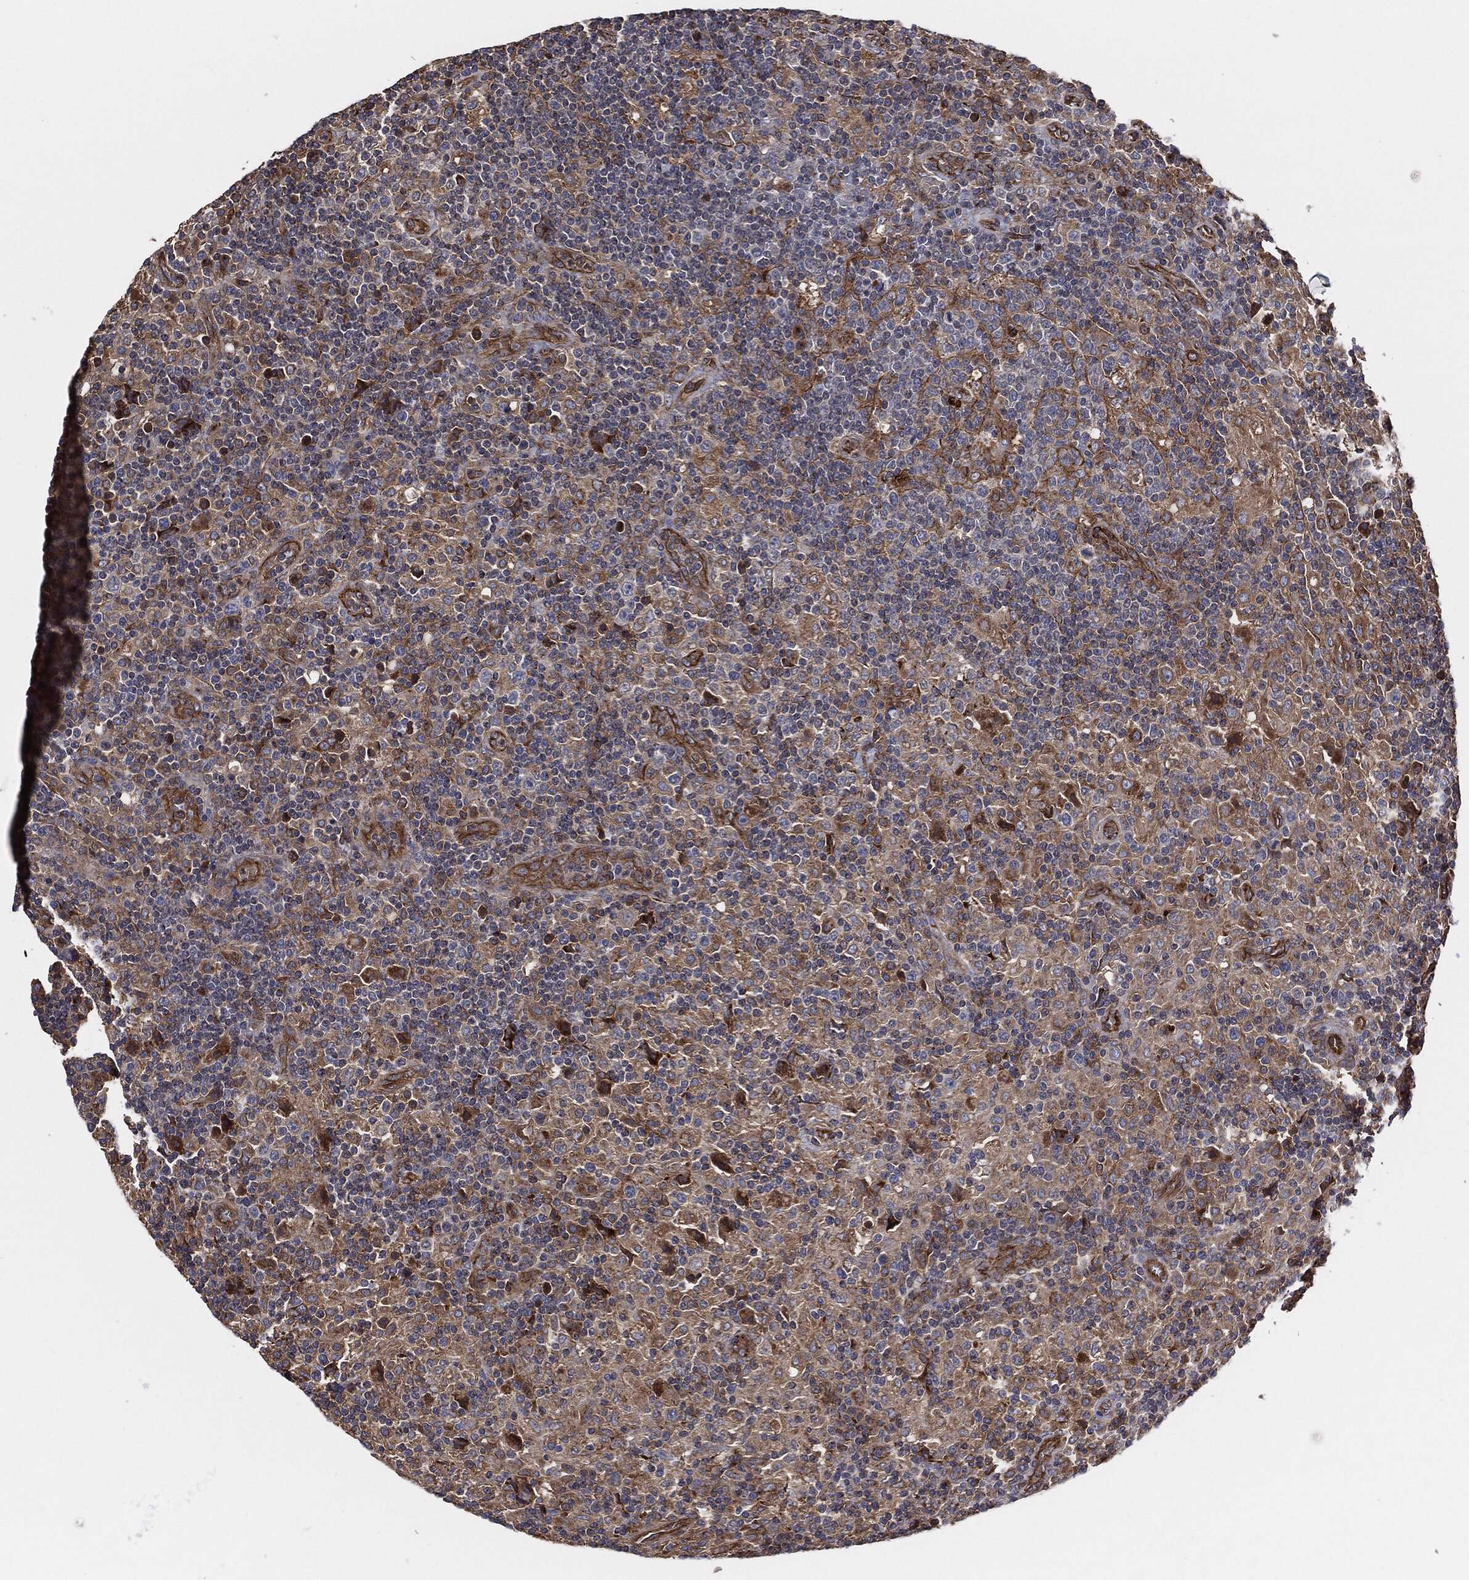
{"staining": {"intensity": "moderate", "quantity": ">75%", "location": "cytoplasmic/membranous"}, "tissue": "lymphoma", "cell_type": "Tumor cells", "image_type": "cancer", "snomed": [{"axis": "morphology", "description": "Hodgkin's disease, NOS"}, {"axis": "topography", "description": "Lymph node"}], "caption": "Immunohistochemistry (IHC) (DAB (3,3'-diaminobenzidine)) staining of lymphoma demonstrates moderate cytoplasmic/membranous protein staining in approximately >75% of tumor cells. Nuclei are stained in blue.", "gene": "CTNNA1", "patient": {"sex": "male", "age": 70}}